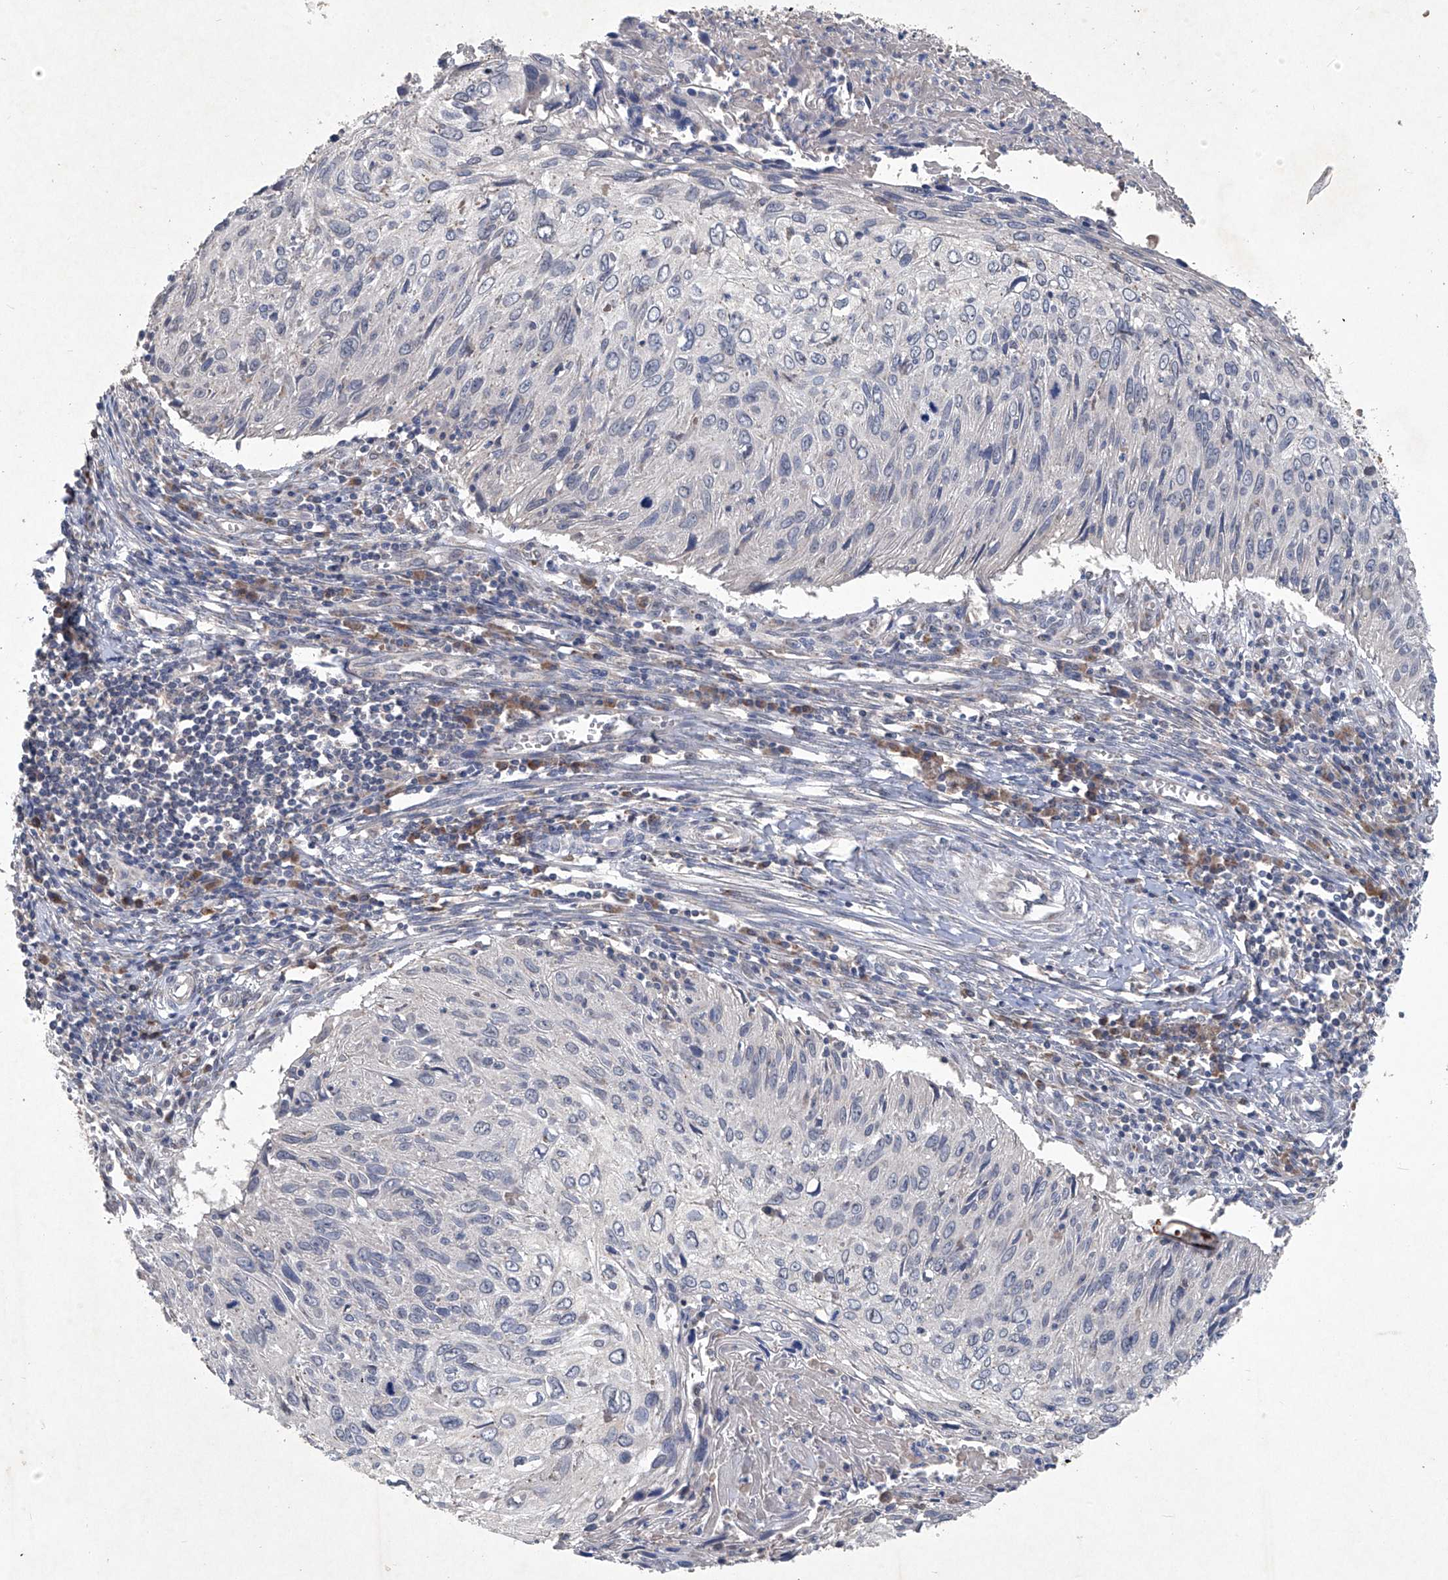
{"staining": {"intensity": "negative", "quantity": "none", "location": "none"}, "tissue": "cervical cancer", "cell_type": "Tumor cells", "image_type": "cancer", "snomed": [{"axis": "morphology", "description": "Squamous cell carcinoma, NOS"}, {"axis": "topography", "description": "Cervix"}], "caption": "Immunohistochemistry (IHC) image of human cervical cancer stained for a protein (brown), which exhibits no staining in tumor cells.", "gene": "PCSK5", "patient": {"sex": "female", "age": 51}}